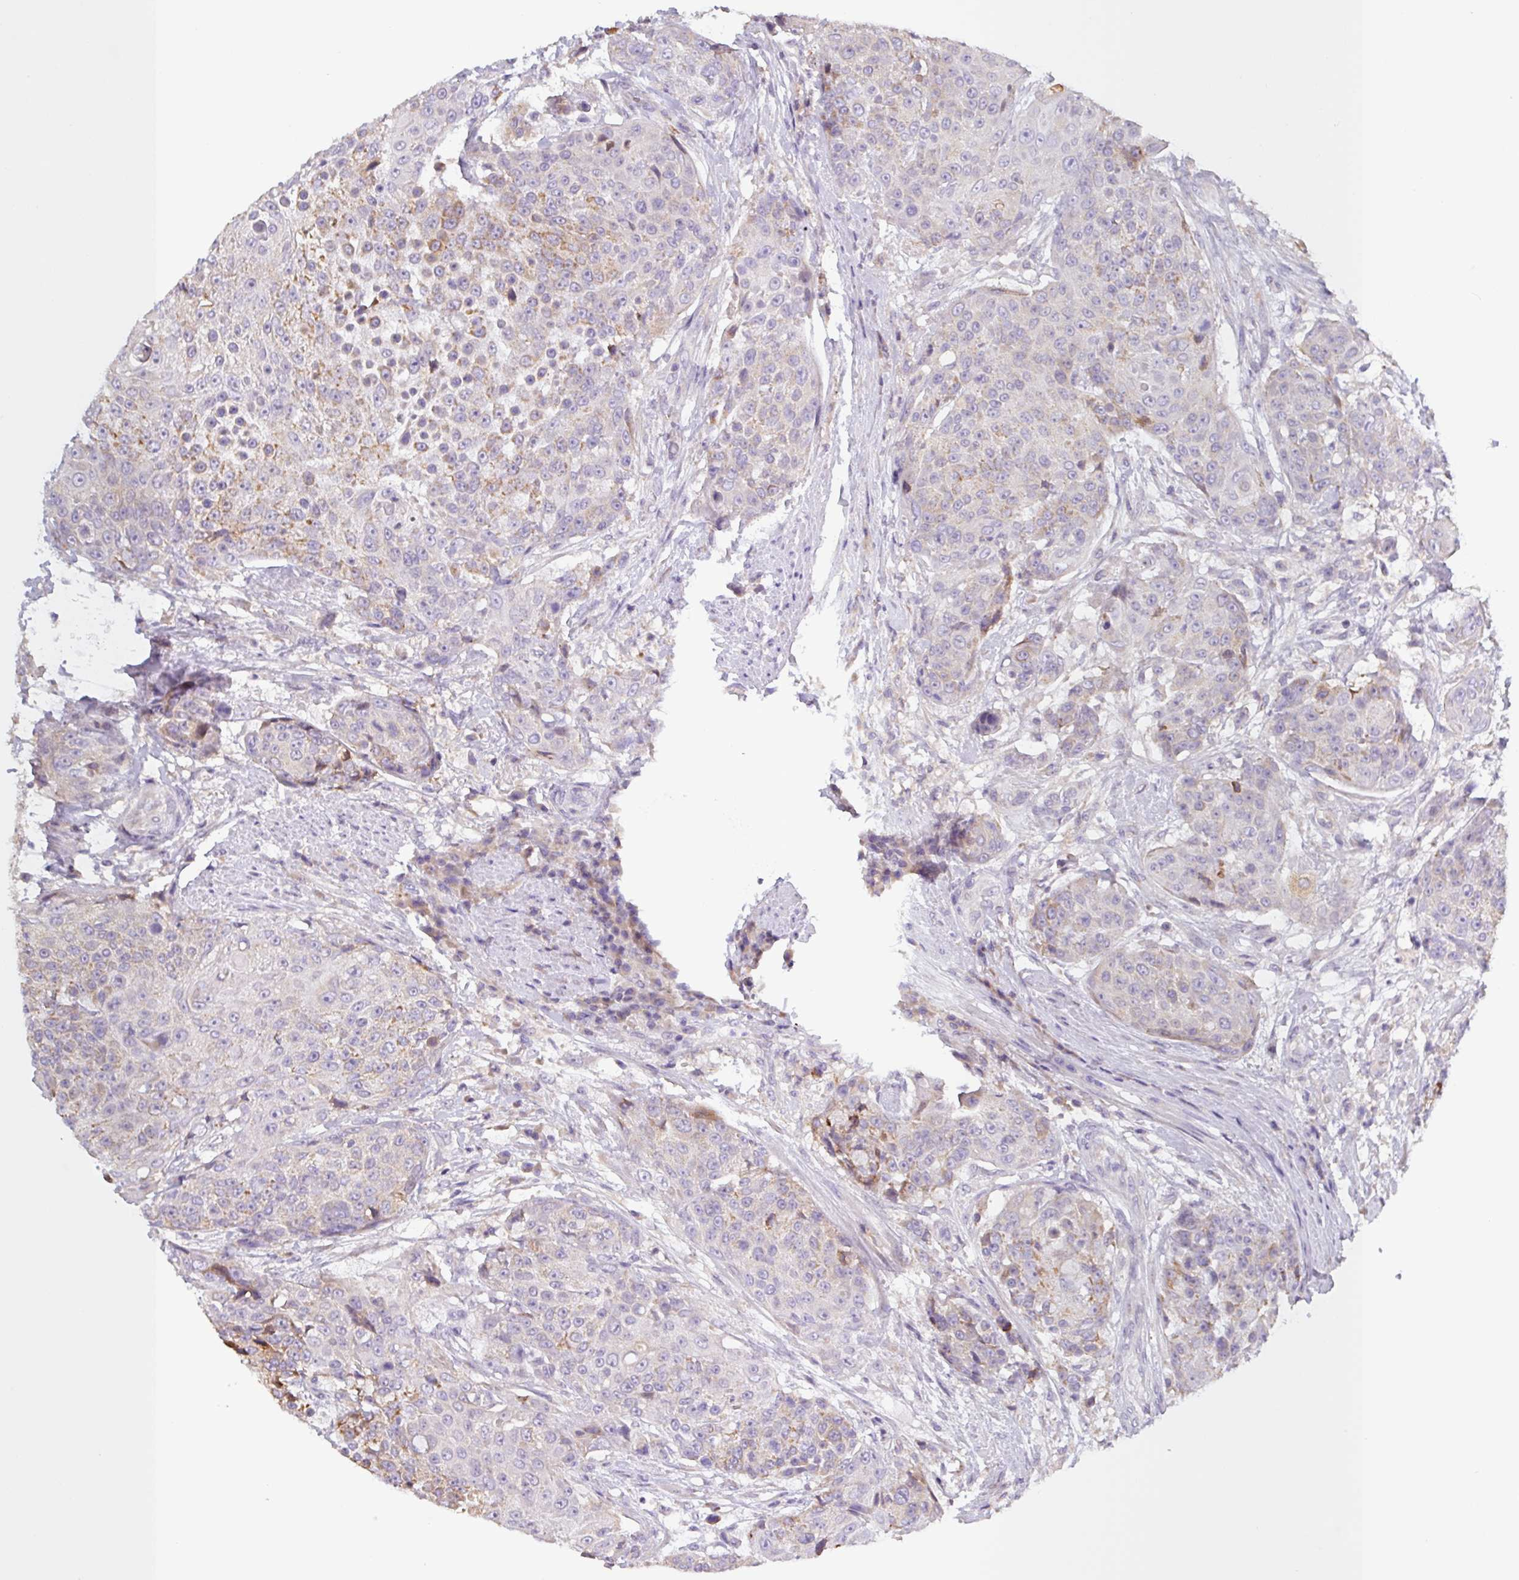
{"staining": {"intensity": "moderate", "quantity": "25%-75%", "location": "cytoplasmic/membranous"}, "tissue": "urothelial cancer", "cell_type": "Tumor cells", "image_type": "cancer", "snomed": [{"axis": "morphology", "description": "Urothelial carcinoma, High grade"}, {"axis": "topography", "description": "Urinary bladder"}], "caption": "IHC histopathology image of urothelial carcinoma (high-grade) stained for a protein (brown), which shows medium levels of moderate cytoplasmic/membranous expression in approximately 25%-75% of tumor cells.", "gene": "SFTPB", "patient": {"sex": "female", "age": 63}}